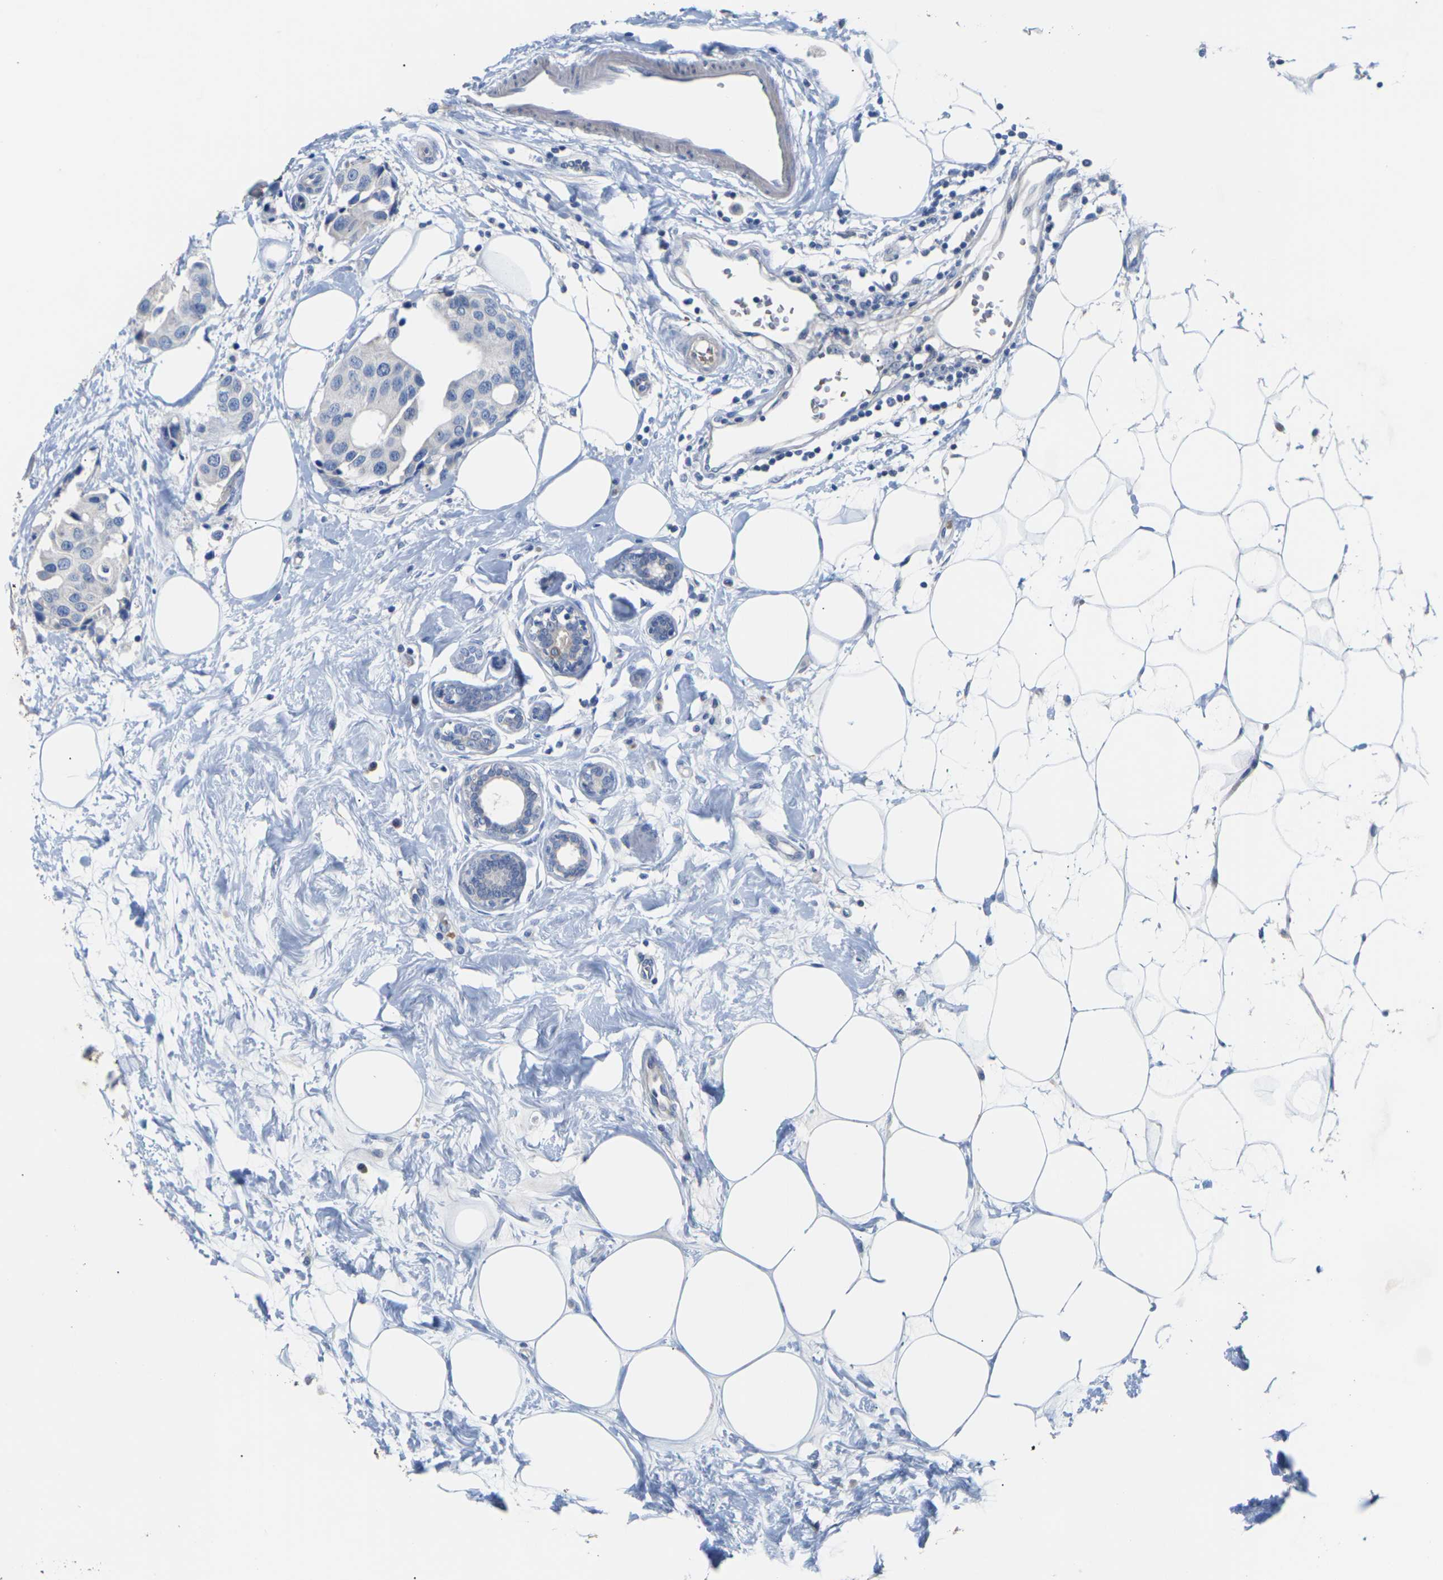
{"staining": {"intensity": "negative", "quantity": "none", "location": "none"}, "tissue": "breast cancer", "cell_type": "Tumor cells", "image_type": "cancer", "snomed": [{"axis": "morphology", "description": "Normal tissue, NOS"}, {"axis": "morphology", "description": "Duct carcinoma"}, {"axis": "topography", "description": "Breast"}], "caption": "Immunohistochemistry (IHC) of human breast infiltrating ductal carcinoma exhibits no positivity in tumor cells. (Brightfield microscopy of DAB (3,3'-diaminobenzidine) immunohistochemistry (IHC) at high magnification).", "gene": "TMCO4", "patient": {"sex": "female", "age": 39}}